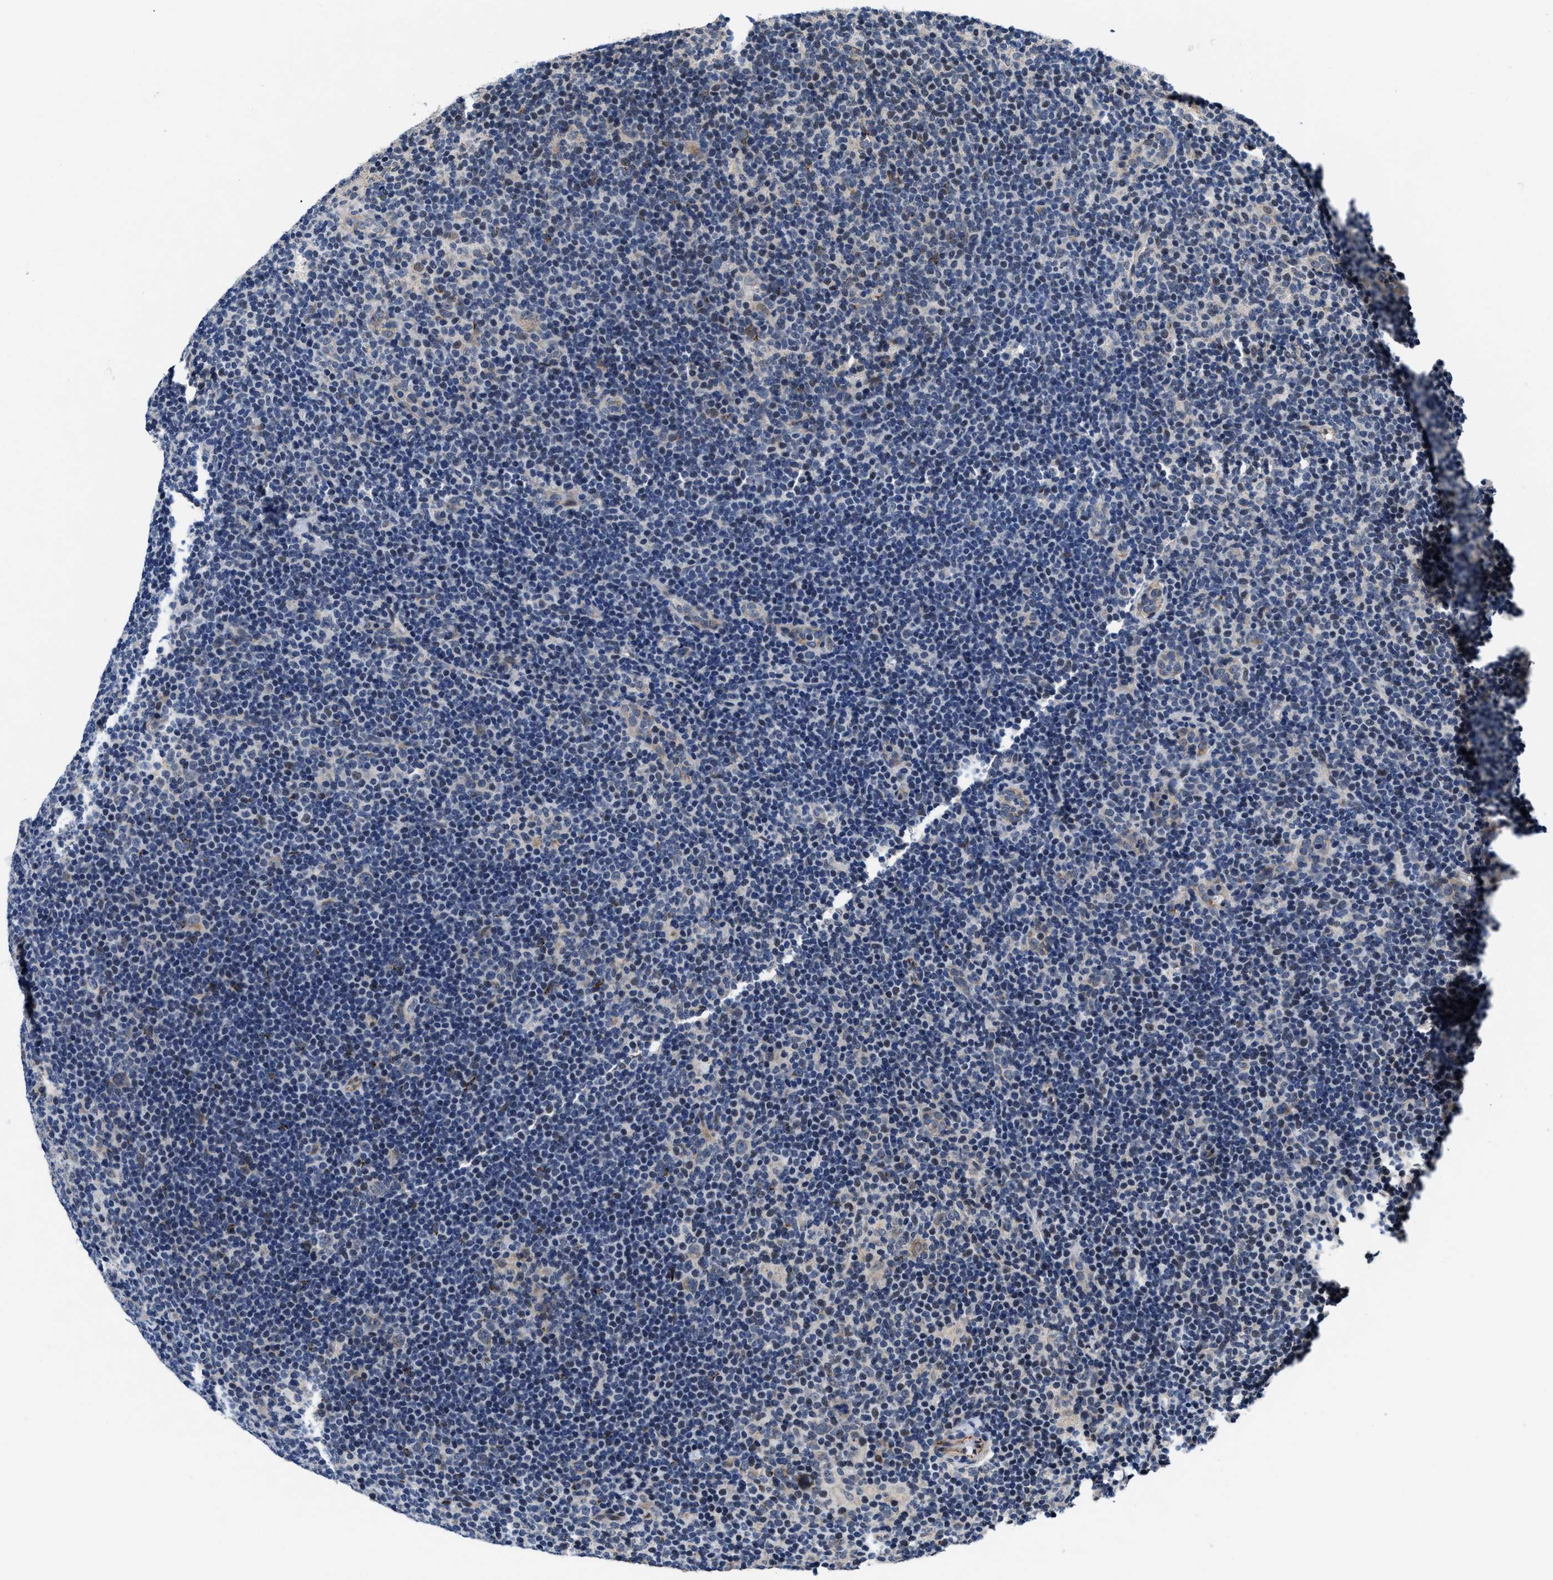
{"staining": {"intensity": "weak", "quantity": "25%-75%", "location": "cytoplasmic/membranous"}, "tissue": "lymphoma", "cell_type": "Tumor cells", "image_type": "cancer", "snomed": [{"axis": "morphology", "description": "Hodgkin's disease, NOS"}, {"axis": "topography", "description": "Lymph node"}], "caption": "Protein staining by immunohistochemistry (IHC) displays weak cytoplasmic/membranous expression in approximately 25%-75% of tumor cells in Hodgkin's disease.", "gene": "TMEM53", "patient": {"sex": "female", "age": 57}}